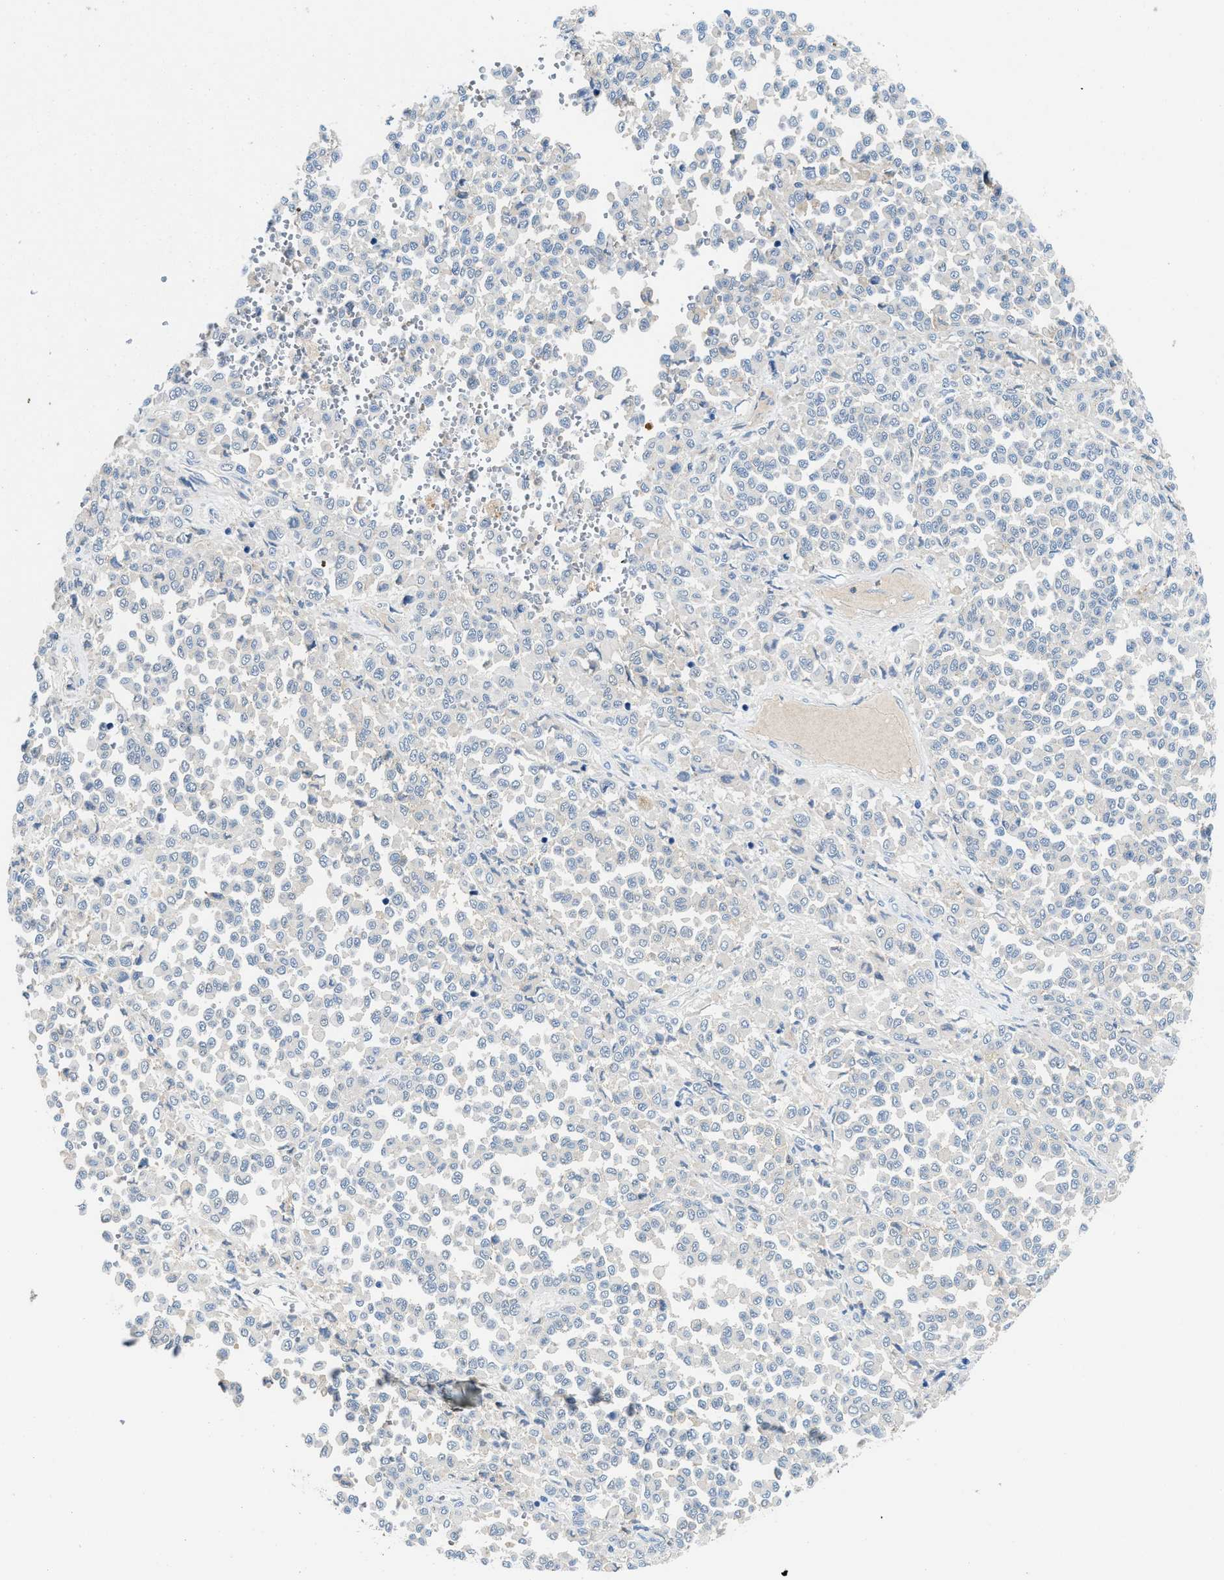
{"staining": {"intensity": "negative", "quantity": "none", "location": "none"}, "tissue": "melanoma", "cell_type": "Tumor cells", "image_type": "cancer", "snomed": [{"axis": "morphology", "description": "Malignant melanoma, Metastatic site"}, {"axis": "topography", "description": "Pancreas"}], "caption": "Tumor cells are negative for brown protein staining in malignant melanoma (metastatic site).", "gene": "TSPAN3", "patient": {"sex": "female", "age": 30}}